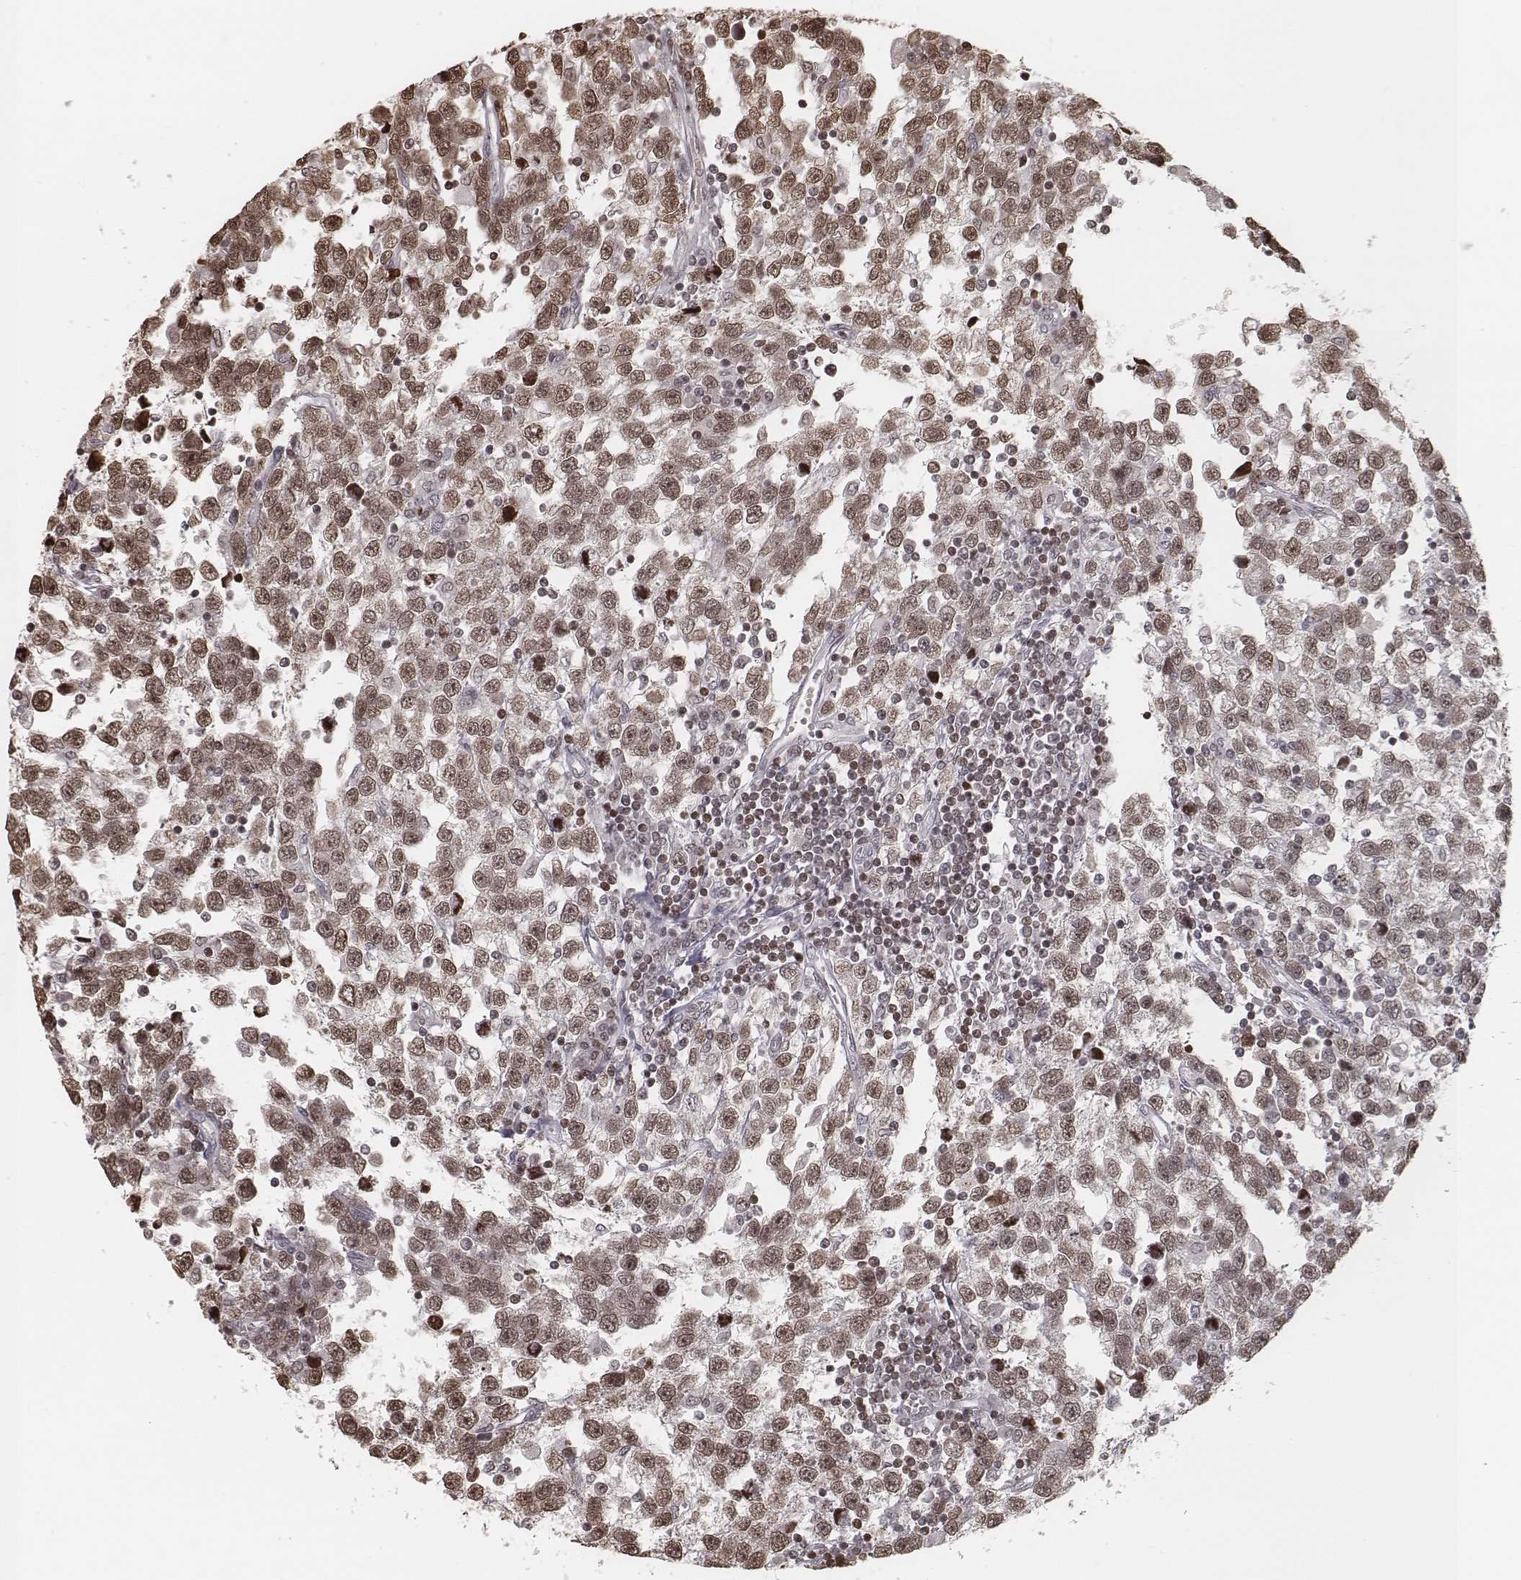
{"staining": {"intensity": "moderate", "quantity": ">75%", "location": "nuclear"}, "tissue": "testis cancer", "cell_type": "Tumor cells", "image_type": "cancer", "snomed": [{"axis": "morphology", "description": "Seminoma, NOS"}, {"axis": "topography", "description": "Testis"}], "caption": "A high-resolution micrograph shows IHC staining of testis cancer (seminoma), which demonstrates moderate nuclear expression in approximately >75% of tumor cells.", "gene": "HMGA2", "patient": {"sex": "male", "age": 34}}